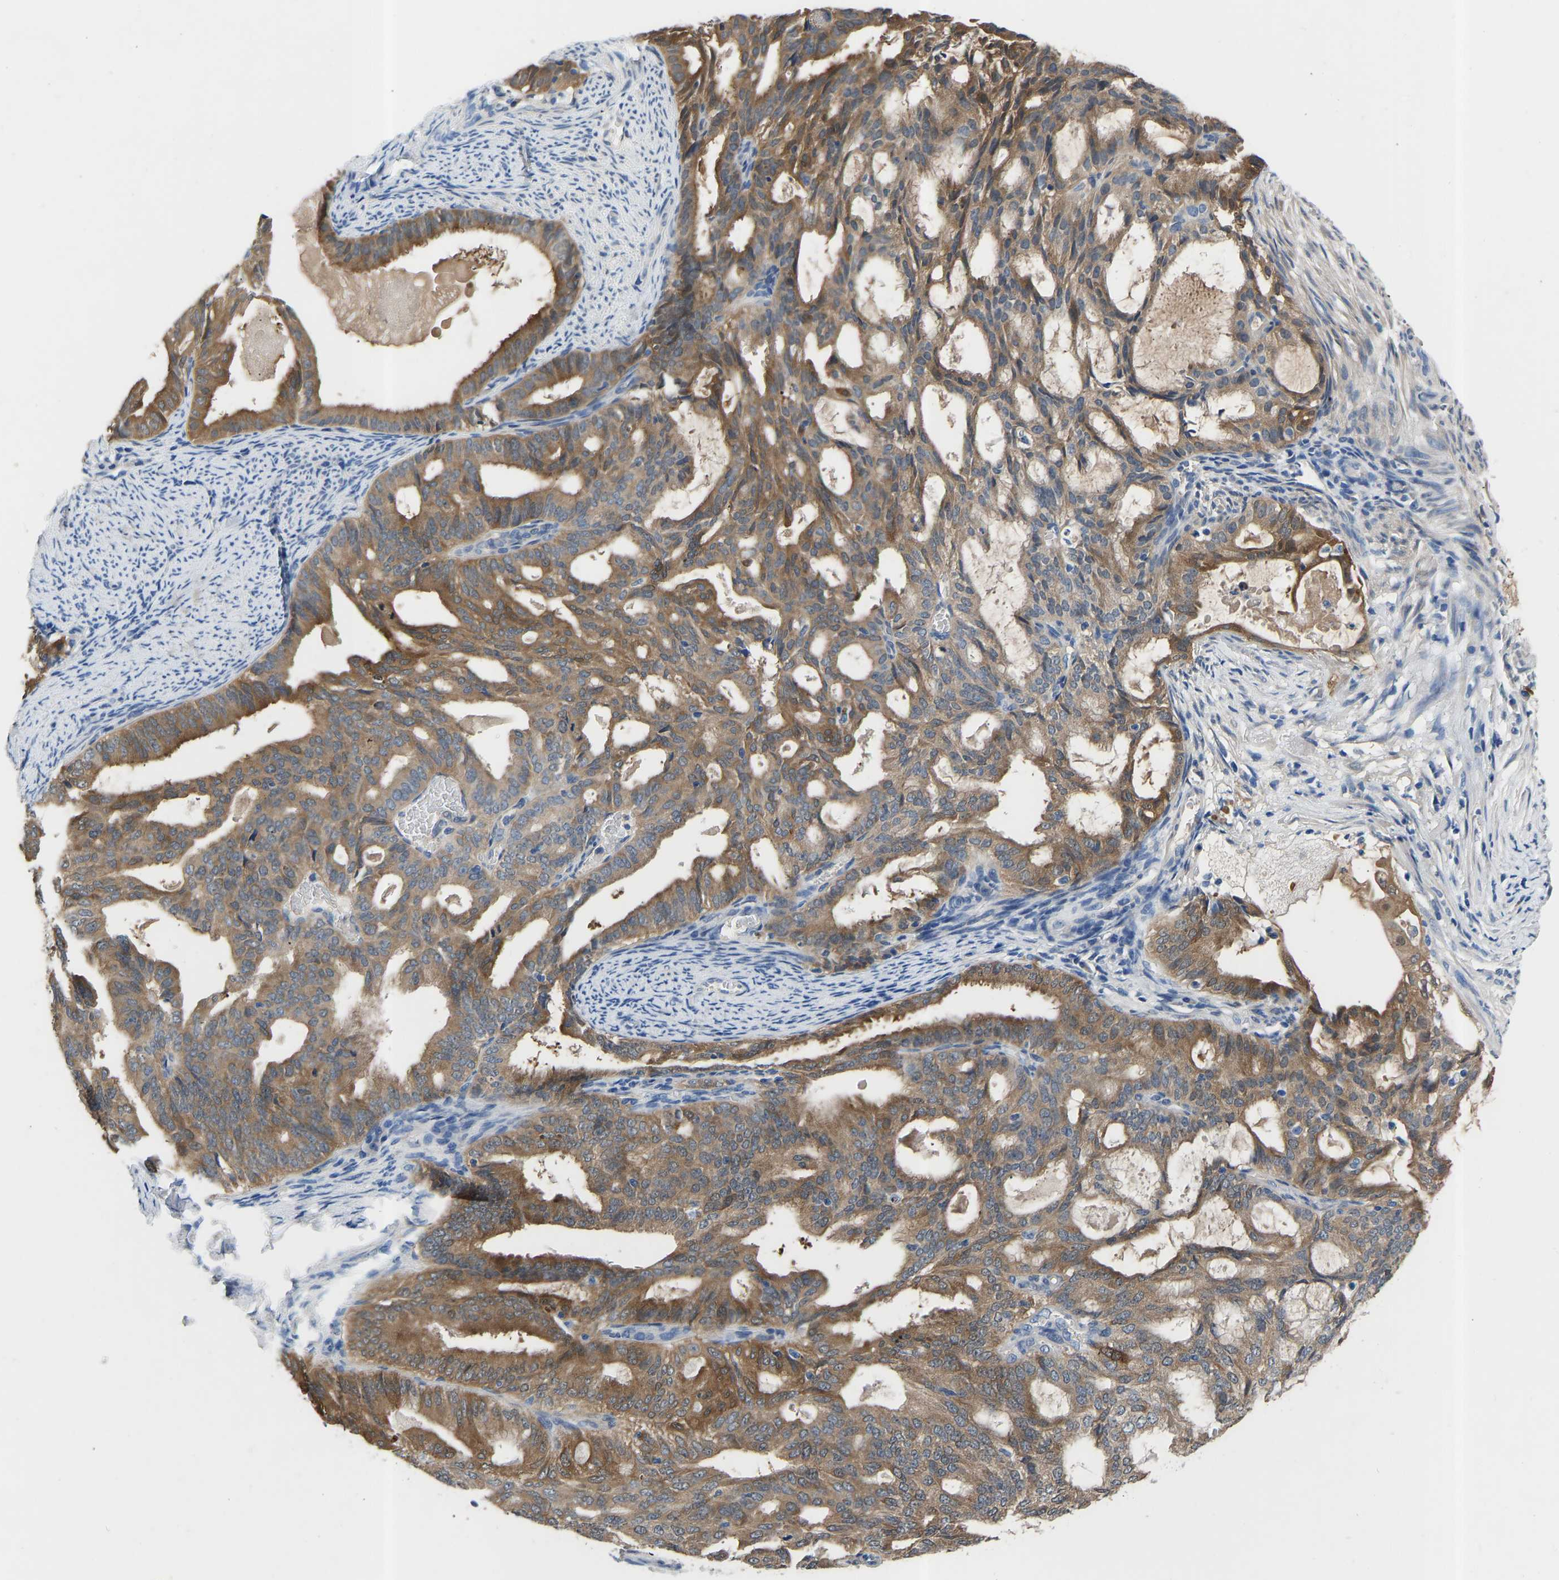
{"staining": {"intensity": "moderate", "quantity": ">75%", "location": "cytoplasmic/membranous"}, "tissue": "endometrial cancer", "cell_type": "Tumor cells", "image_type": "cancer", "snomed": [{"axis": "morphology", "description": "Adenocarcinoma, NOS"}, {"axis": "topography", "description": "Endometrium"}], "caption": "Tumor cells display medium levels of moderate cytoplasmic/membranous staining in about >75% of cells in human endometrial cancer (adenocarcinoma).", "gene": "RBP1", "patient": {"sex": "female", "age": 58}}